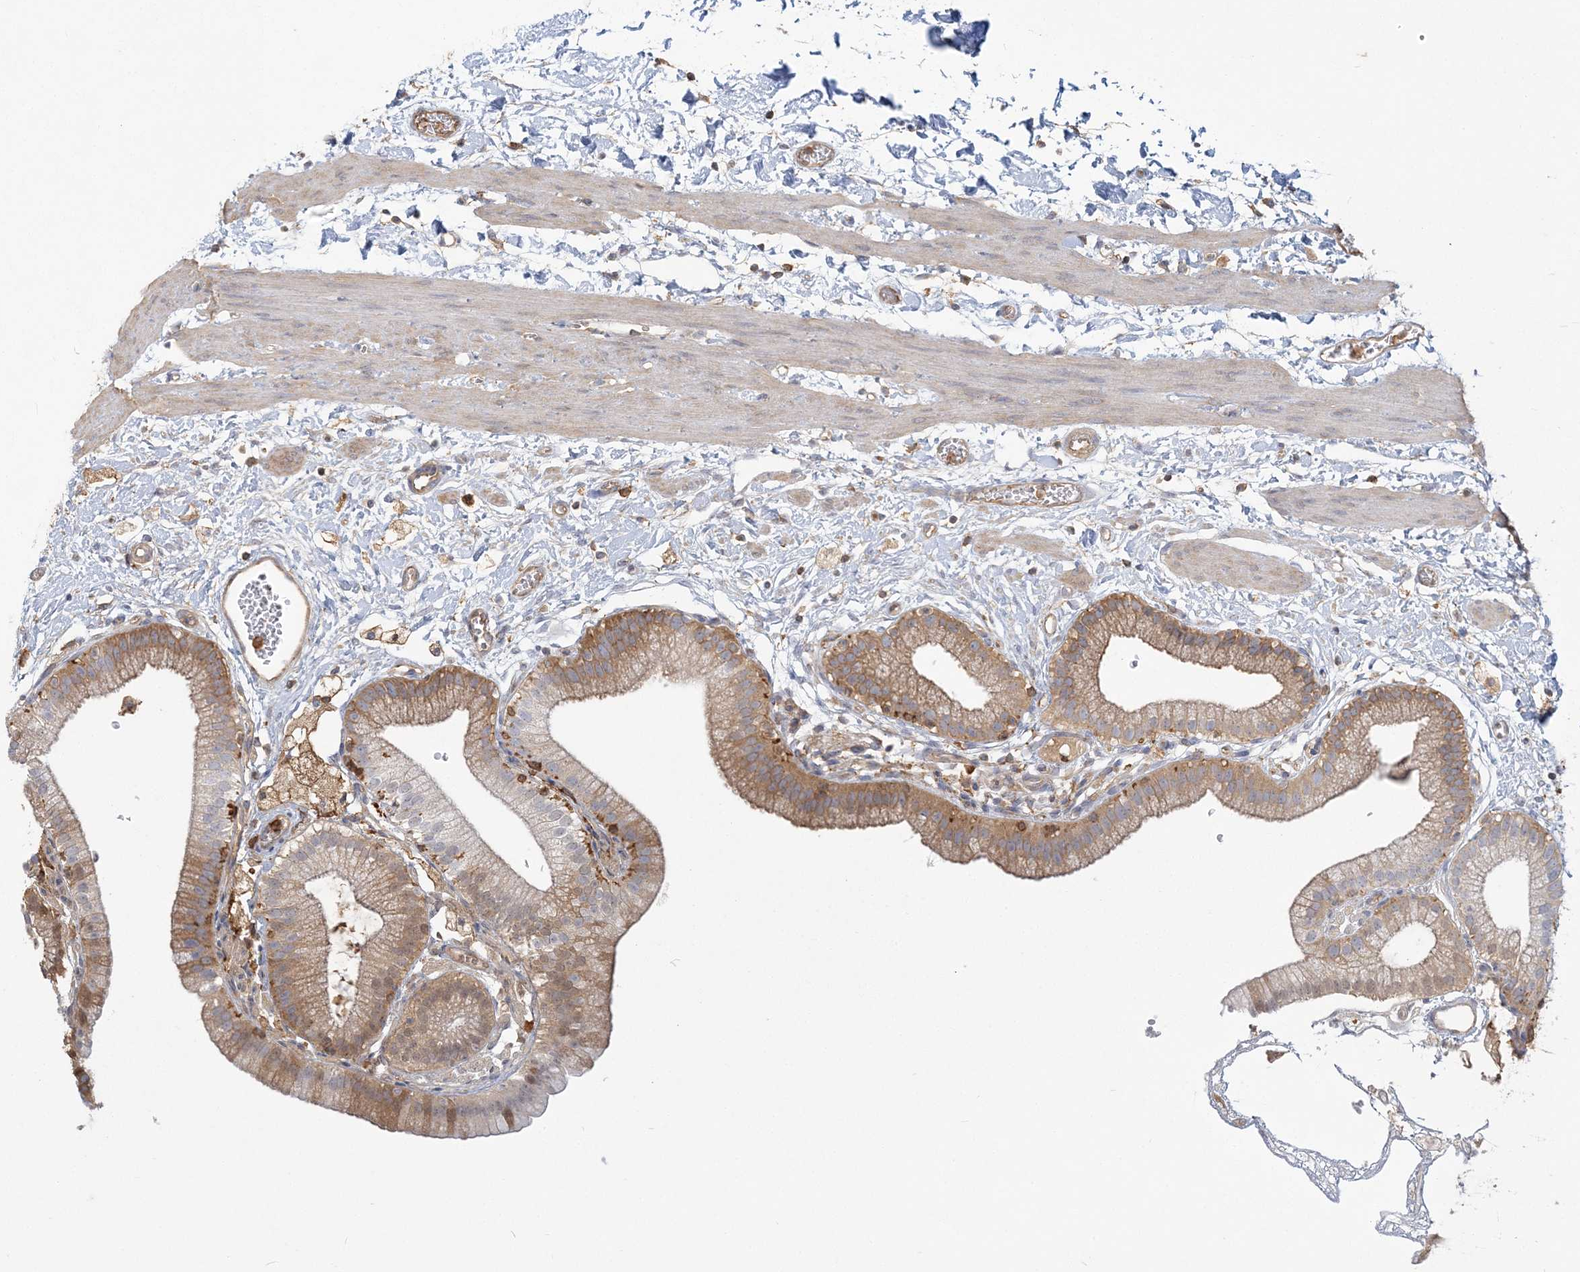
{"staining": {"intensity": "moderate", "quantity": ">75%", "location": "cytoplasmic/membranous"}, "tissue": "gallbladder", "cell_type": "Glandular cells", "image_type": "normal", "snomed": [{"axis": "morphology", "description": "Normal tissue, NOS"}, {"axis": "topography", "description": "Gallbladder"}], "caption": "Protein analysis of normal gallbladder reveals moderate cytoplasmic/membranous staining in about >75% of glandular cells.", "gene": "ANKS1A", "patient": {"sex": "male", "age": 55}}